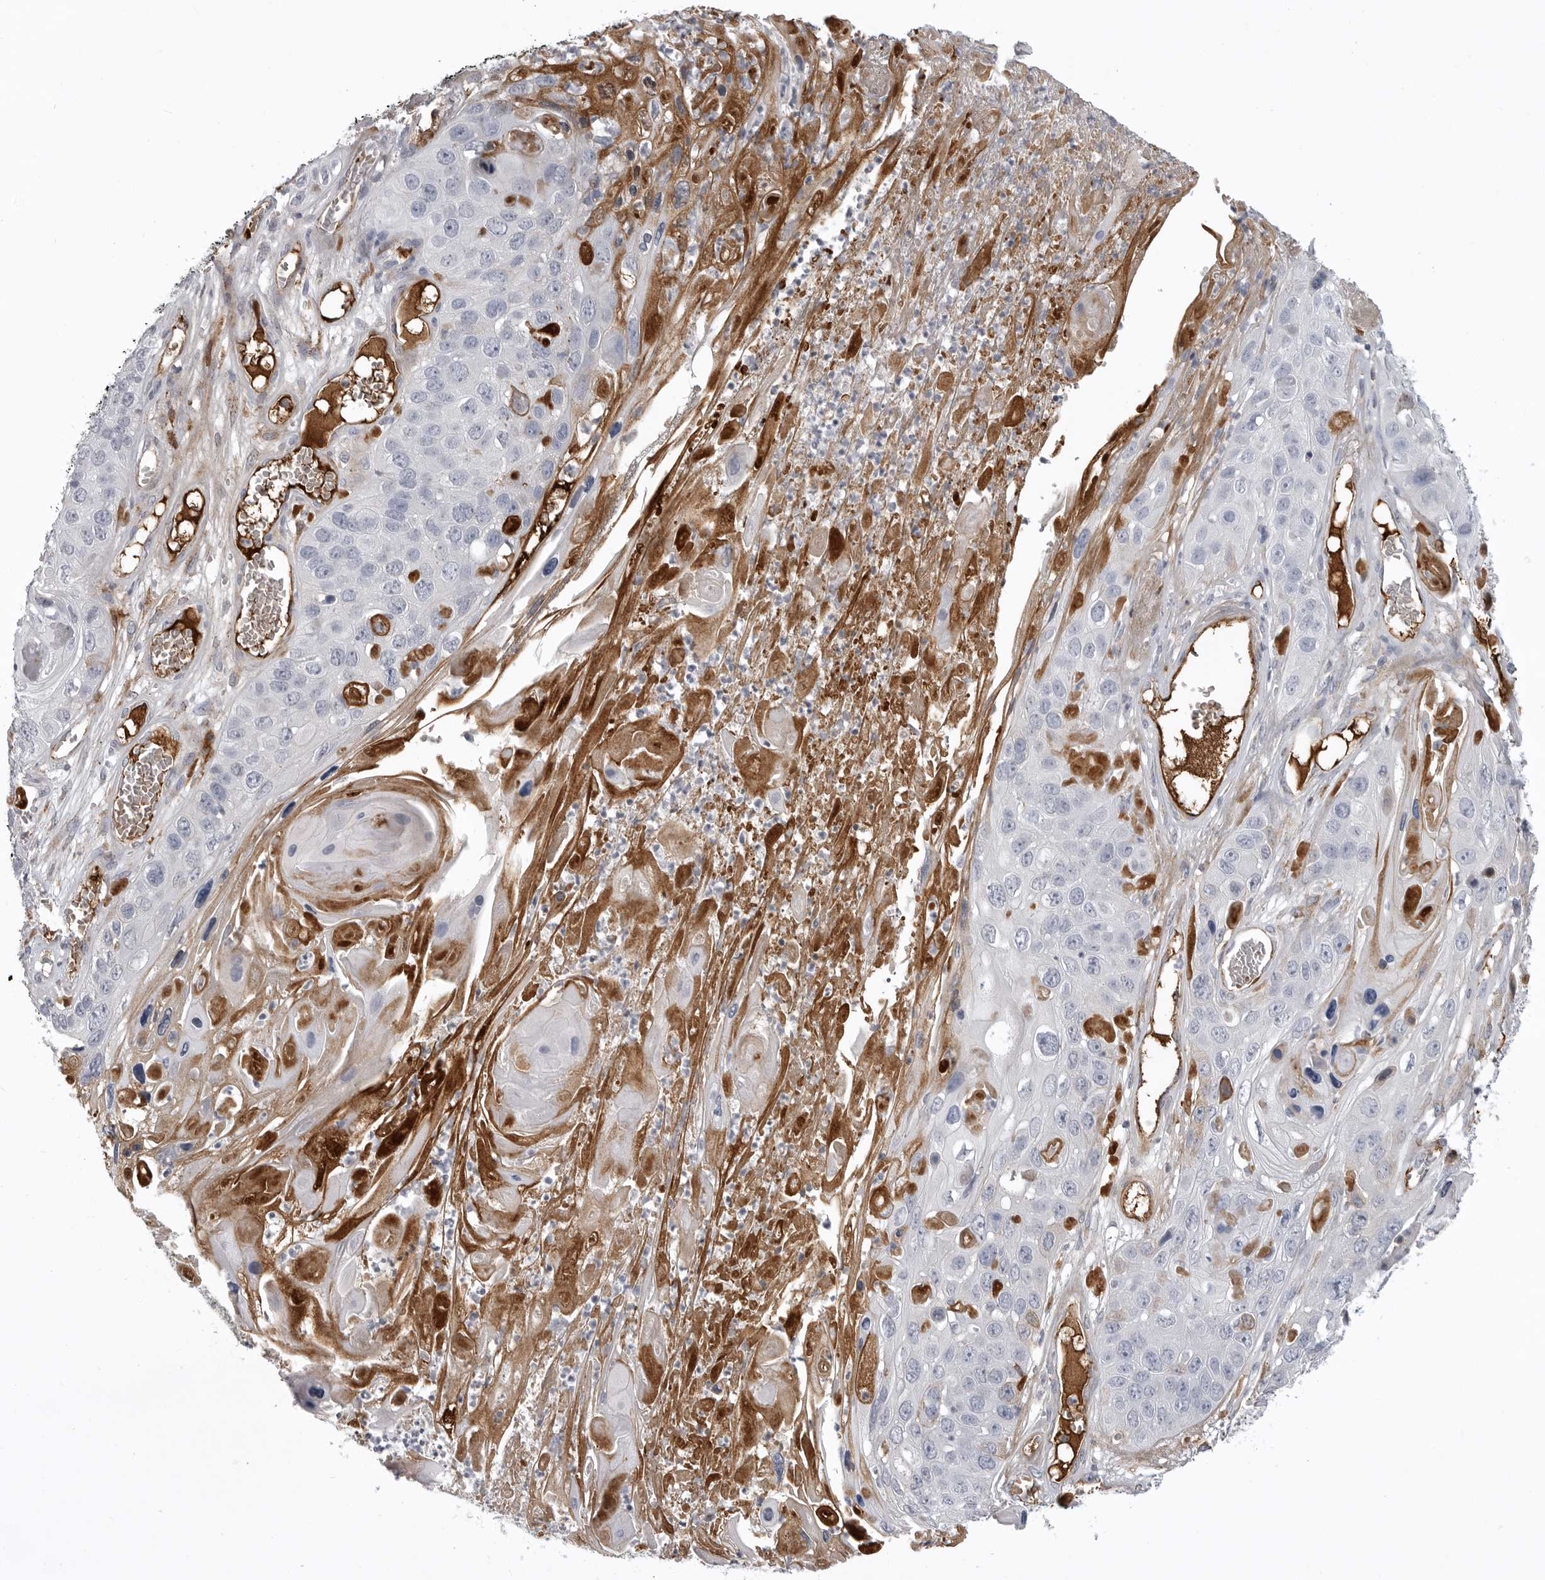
{"staining": {"intensity": "moderate", "quantity": "<25%", "location": "cytoplasmic/membranous"}, "tissue": "skin cancer", "cell_type": "Tumor cells", "image_type": "cancer", "snomed": [{"axis": "morphology", "description": "Squamous cell carcinoma, NOS"}, {"axis": "topography", "description": "Skin"}], "caption": "Immunohistochemical staining of human skin cancer (squamous cell carcinoma) displays low levels of moderate cytoplasmic/membranous protein positivity in approximately <25% of tumor cells. (Brightfield microscopy of DAB IHC at high magnification).", "gene": "SERPING1", "patient": {"sex": "male", "age": 55}}